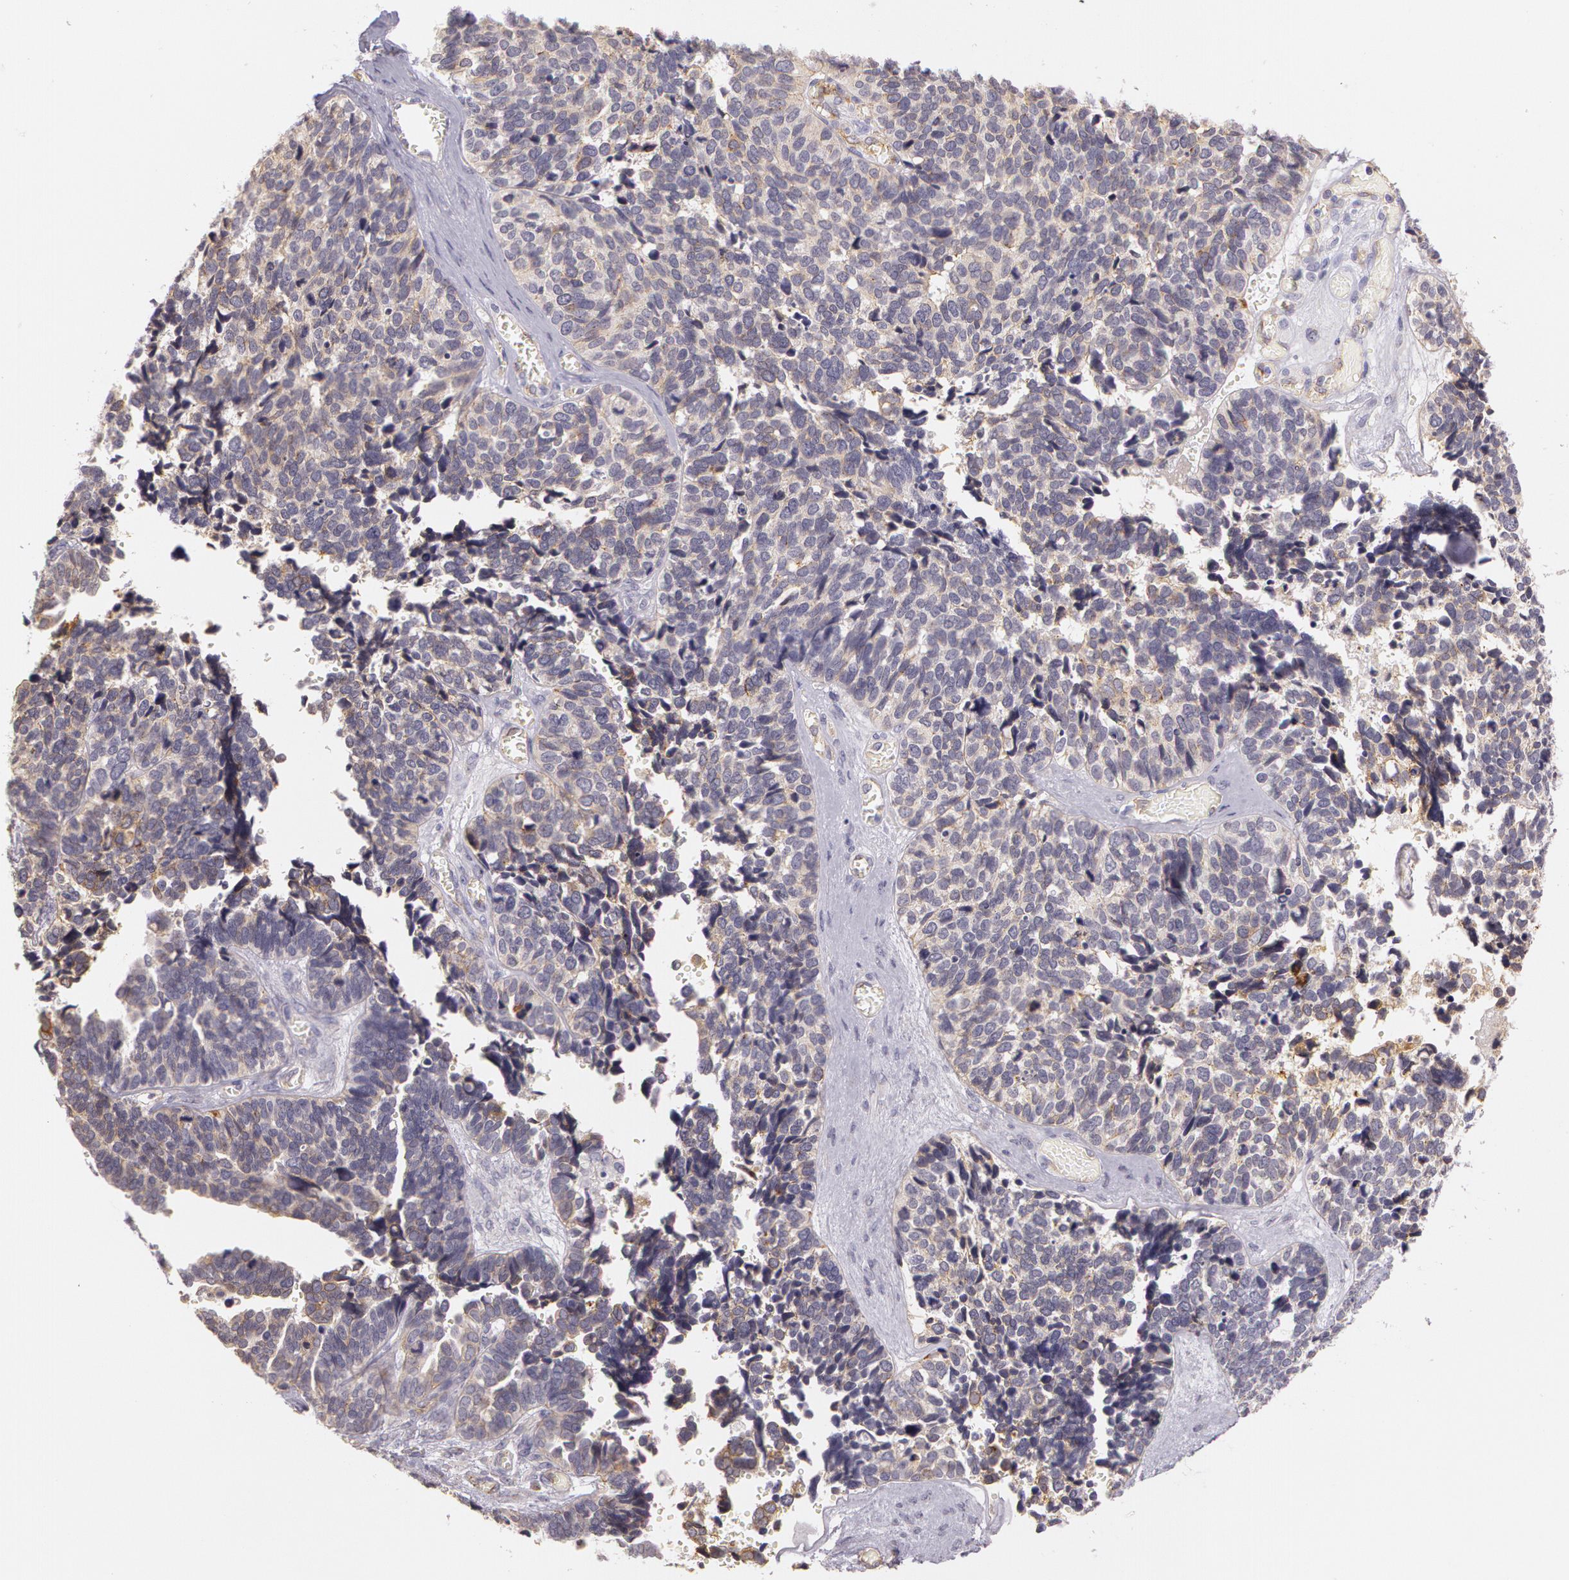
{"staining": {"intensity": "weak", "quantity": ">75%", "location": "cytoplasmic/membranous"}, "tissue": "ovarian cancer", "cell_type": "Tumor cells", "image_type": "cancer", "snomed": [{"axis": "morphology", "description": "Cystadenocarcinoma, serous, NOS"}, {"axis": "topography", "description": "Ovary"}], "caption": "Immunohistochemical staining of serous cystadenocarcinoma (ovarian) shows low levels of weak cytoplasmic/membranous protein staining in about >75% of tumor cells. (Brightfield microscopy of DAB IHC at high magnification).", "gene": "APP", "patient": {"sex": "female", "age": 77}}